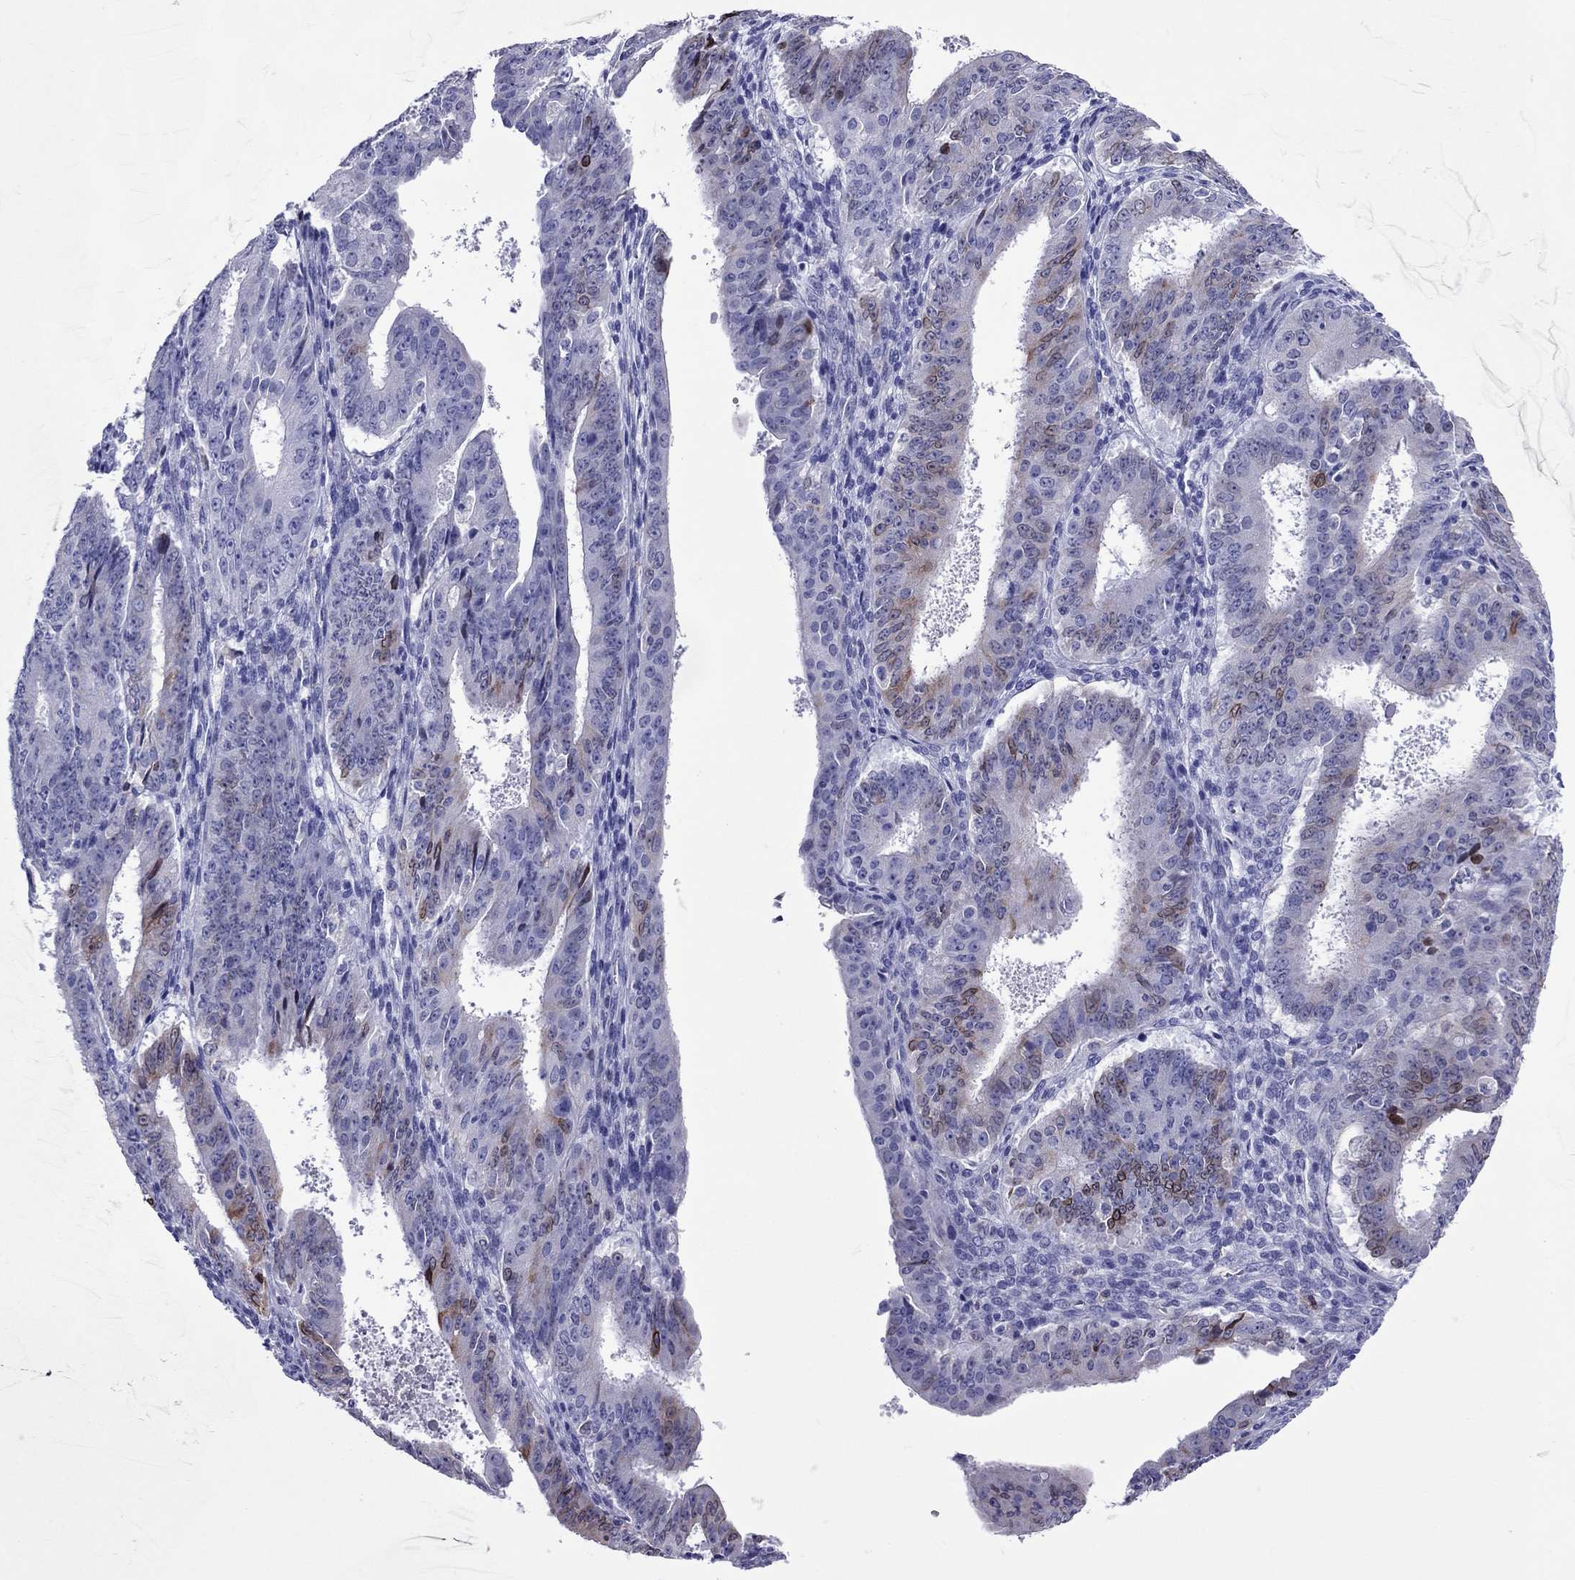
{"staining": {"intensity": "moderate", "quantity": "<25%", "location": "cytoplasmic/membranous"}, "tissue": "ovarian cancer", "cell_type": "Tumor cells", "image_type": "cancer", "snomed": [{"axis": "morphology", "description": "Carcinoma, endometroid"}, {"axis": "topography", "description": "Ovary"}], "caption": "A micrograph showing moderate cytoplasmic/membranous staining in approximately <25% of tumor cells in ovarian cancer, as visualized by brown immunohistochemical staining.", "gene": "ADORA2A", "patient": {"sex": "female", "age": 42}}